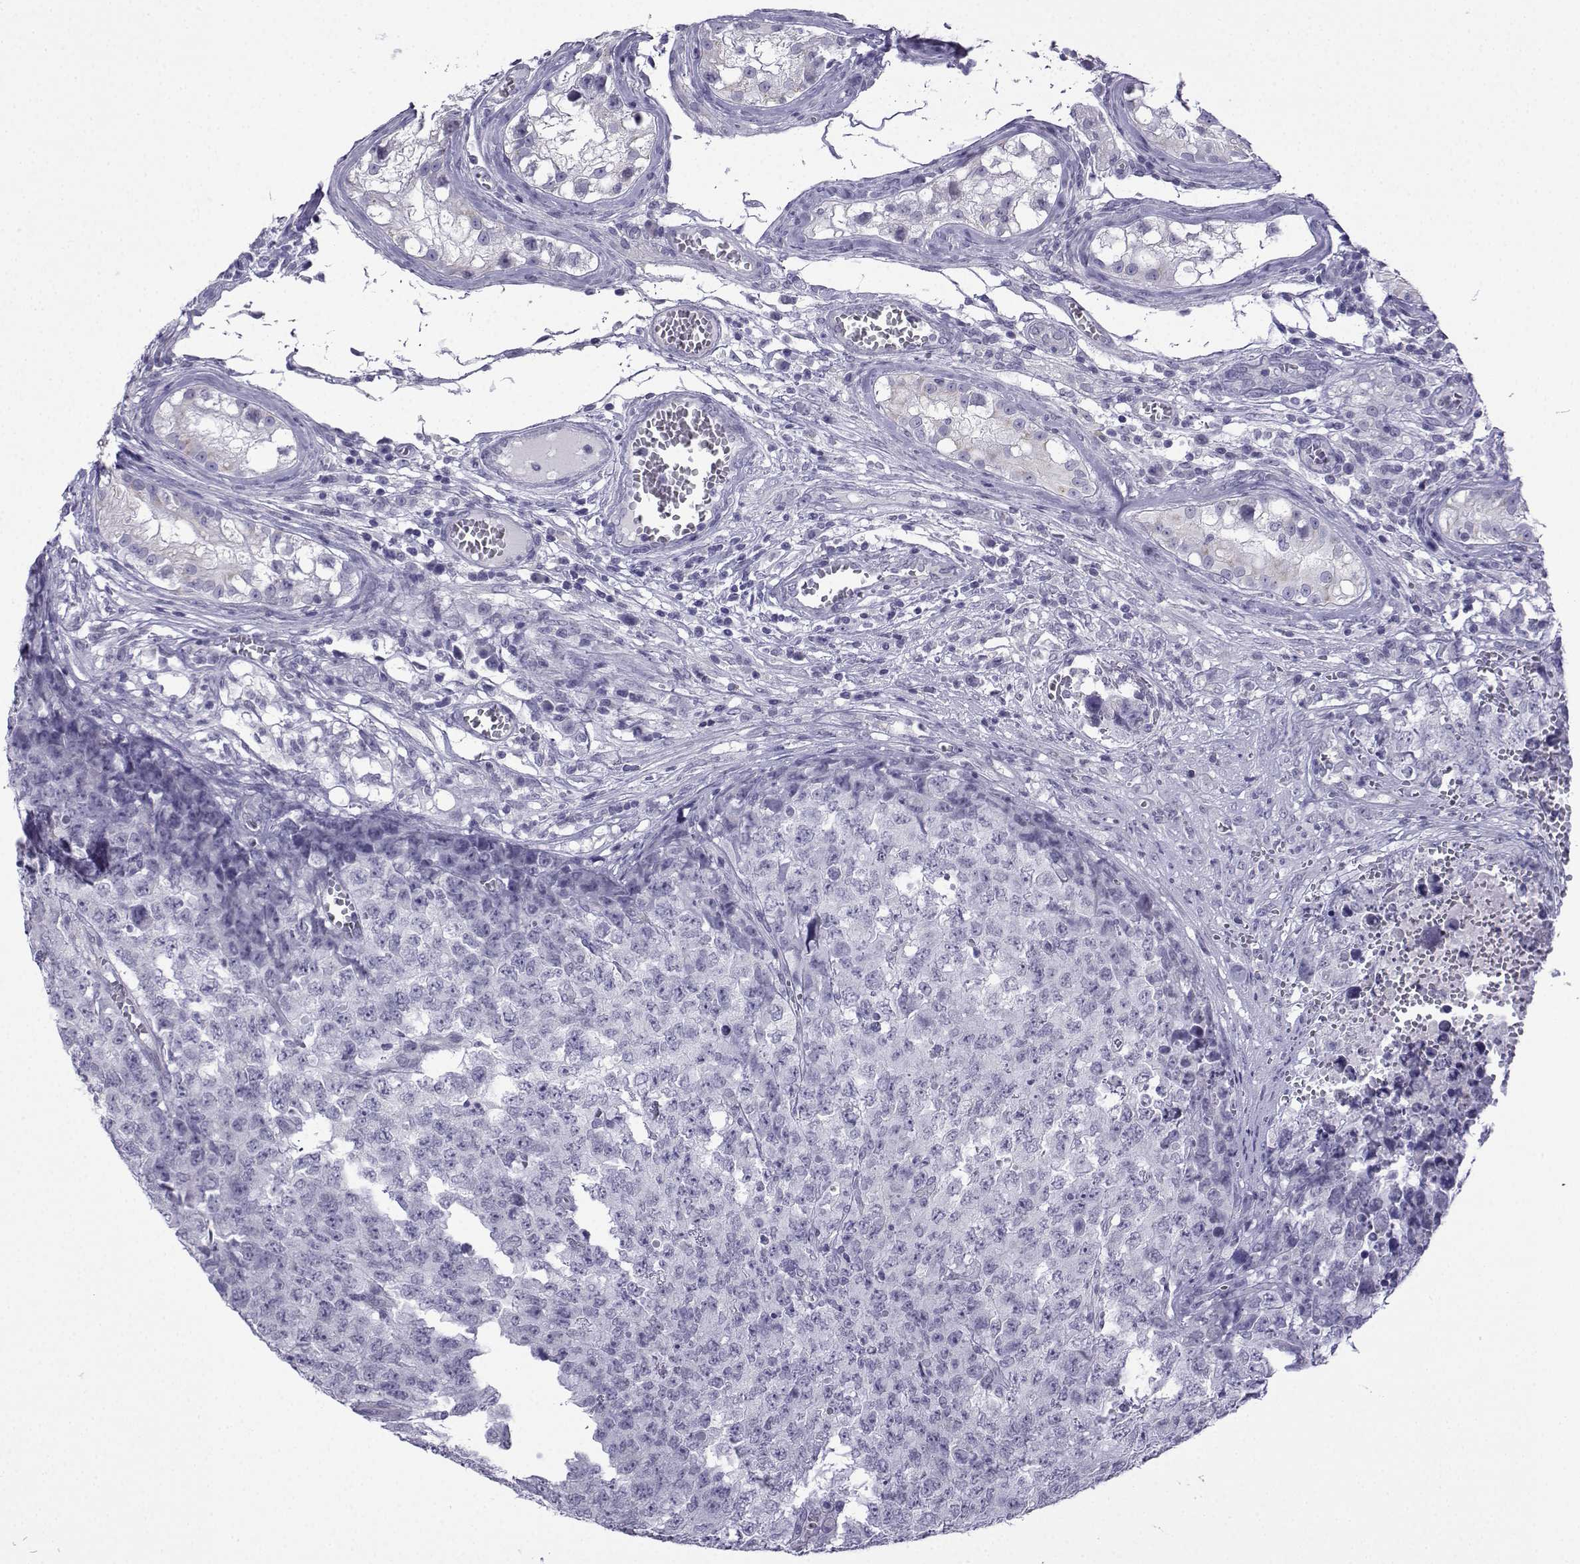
{"staining": {"intensity": "negative", "quantity": "none", "location": "none"}, "tissue": "testis cancer", "cell_type": "Tumor cells", "image_type": "cancer", "snomed": [{"axis": "morphology", "description": "Carcinoma, Embryonal, NOS"}, {"axis": "topography", "description": "Testis"}], "caption": "Human testis embryonal carcinoma stained for a protein using immunohistochemistry reveals no expression in tumor cells.", "gene": "ACRBP", "patient": {"sex": "male", "age": 23}}